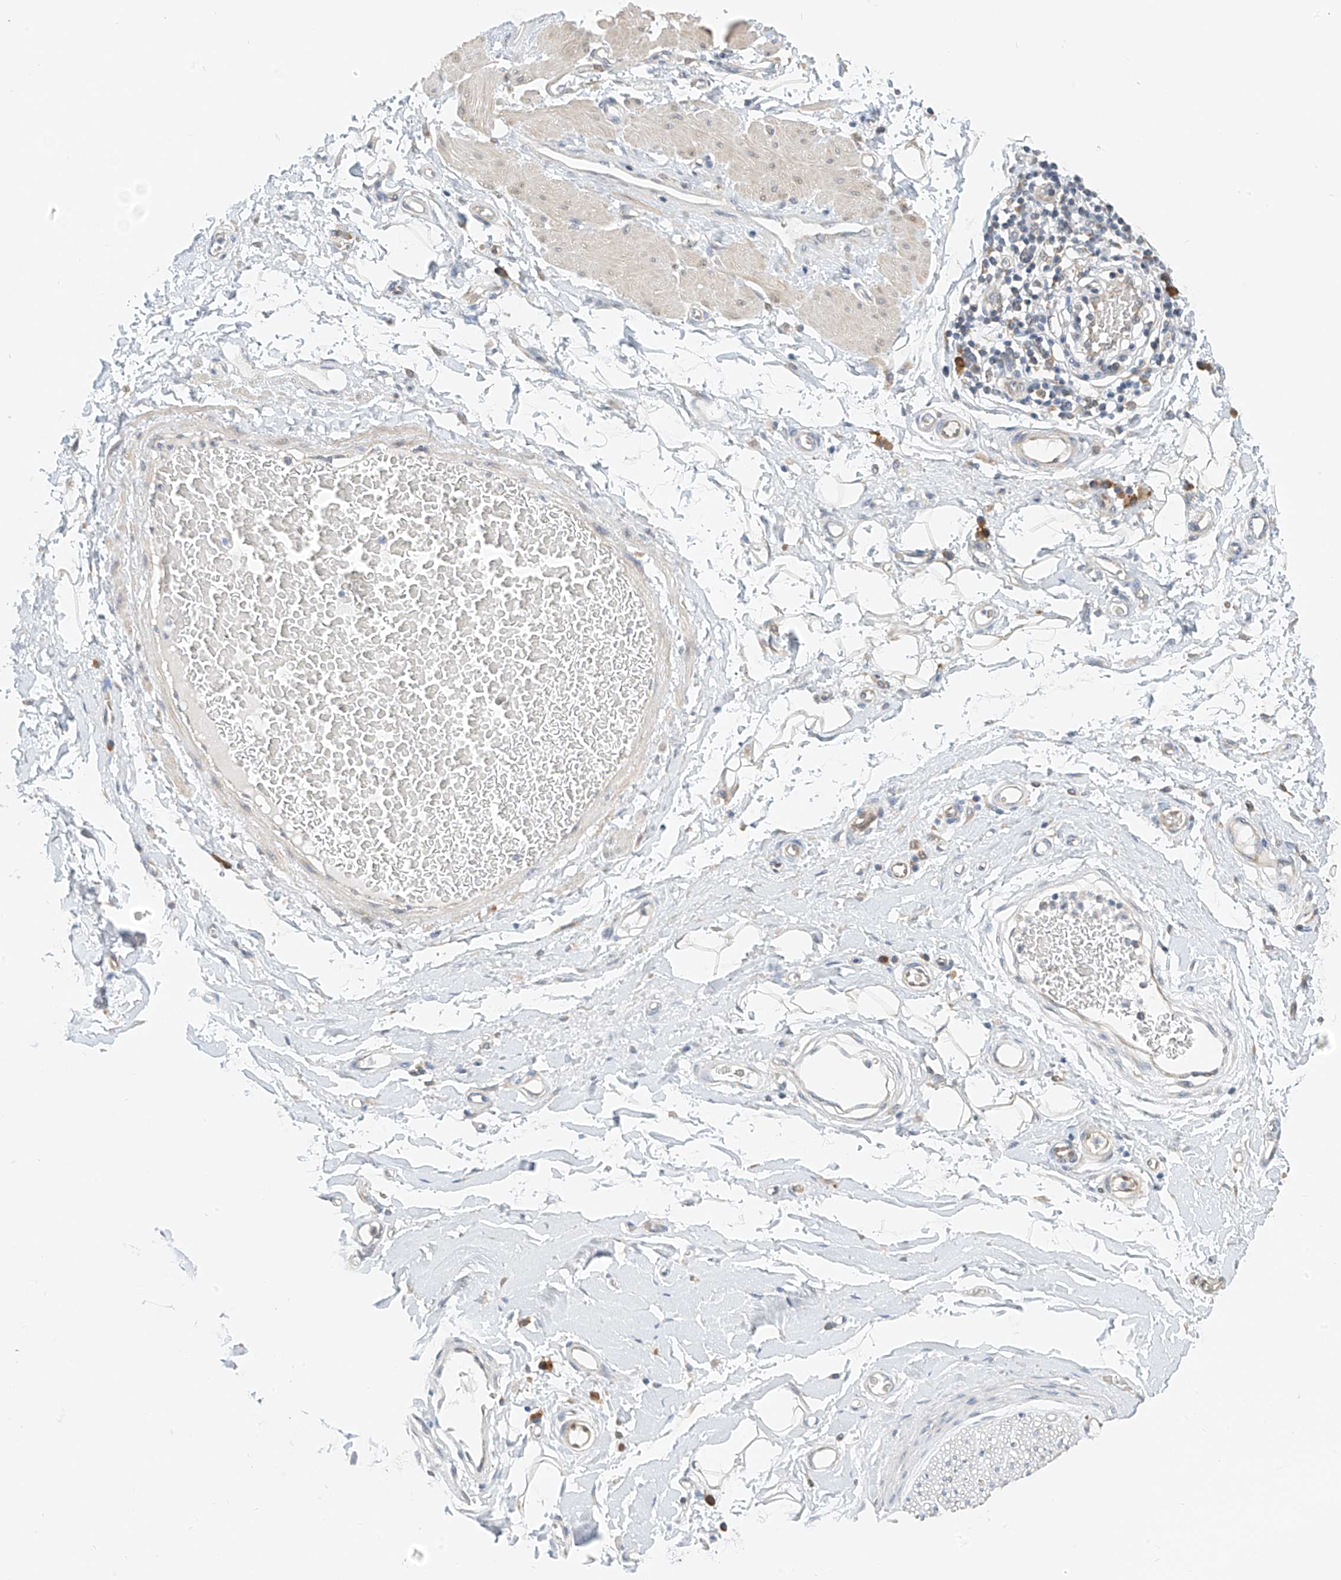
{"staining": {"intensity": "negative", "quantity": "none", "location": "none"}, "tissue": "adipose tissue", "cell_type": "Adipocytes", "image_type": "normal", "snomed": [{"axis": "morphology", "description": "Normal tissue, NOS"}, {"axis": "morphology", "description": "Adenocarcinoma, NOS"}, {"axis": "topography", "description": "Stomach, upper"}, {"axis": "topography", "description": "Peripheral nerve tissue"}], "caption": "Adipose tissue was stained to show a protein in brown. There is no significant positivity in adipocytes. (Stains: DAB immunohistochemistry (IHC) with hematoxylin counter stain, Microscopy: brightfield microscopy at high magnification).", "gene": "PPA2", "patient": {"sex": "male", "age": 62}}